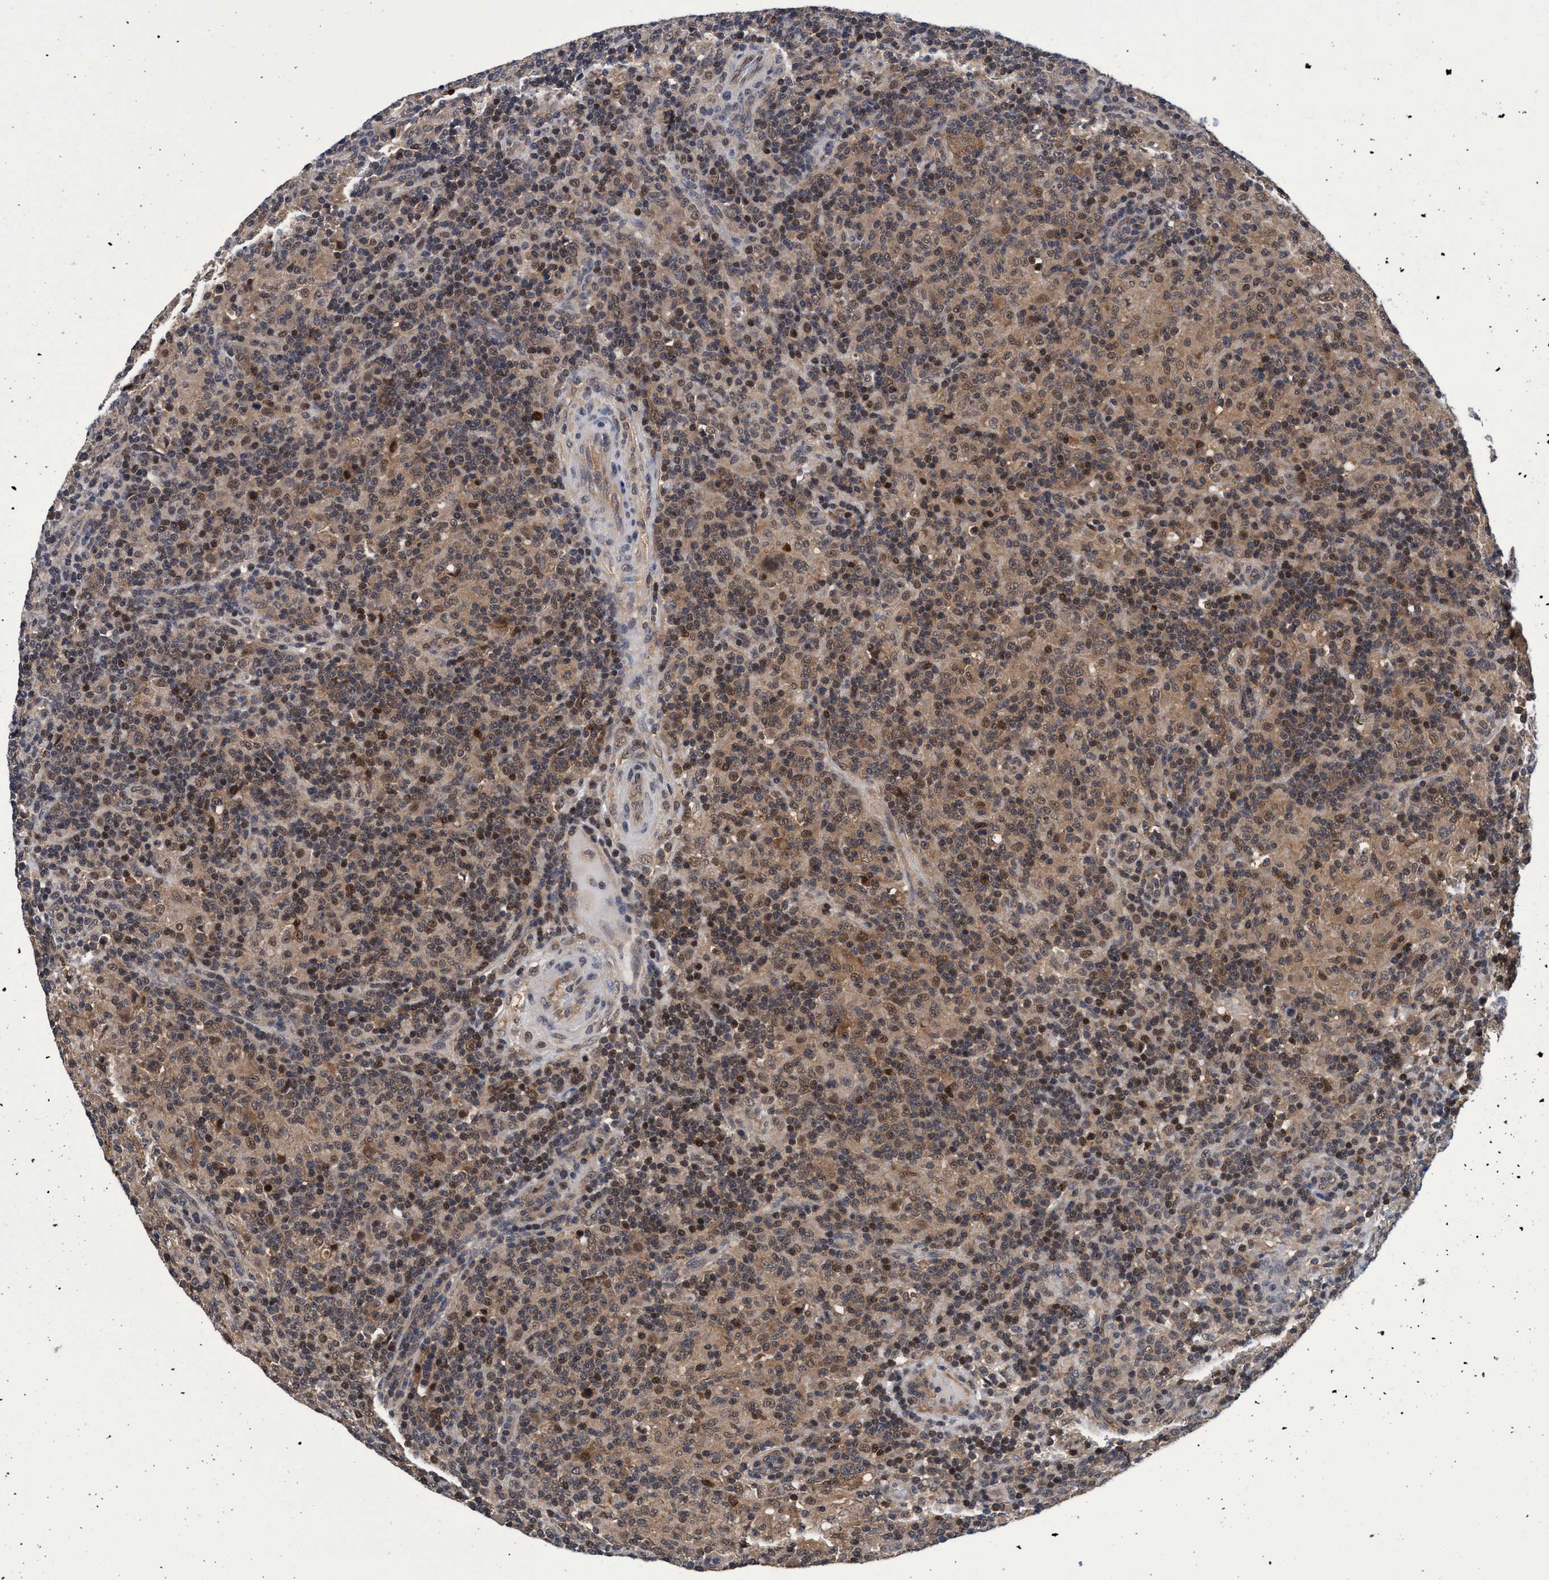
{"staining": {"intensity": "weak", "quantity": ">75%", "location": "cytoplasmic/membranous"}, "tissue": "lymphoma", "cell_type": "Tumor cells", "image_type": "cancer", "snomed": [{"axis": "morphology", "description": "Hodgkin's disease, NOS"}, {"axis": "topography", "description": "Lymph node"}], "caption": "Immunohistochemistry (IHC) of human Hodgkin's disease shows low levels of weak cytoplasmic/membranous positivity in approximately >75% of tumor cells. The staining was performed using DAB (3,3'-diaminobenzidine) to visualize the protein expression in brown, while the nuclei were stained in blue with hematoxylin (Magnification: 20x).", "gene": "PSMD12", "patient": {"sex": "male", "age": 70}}